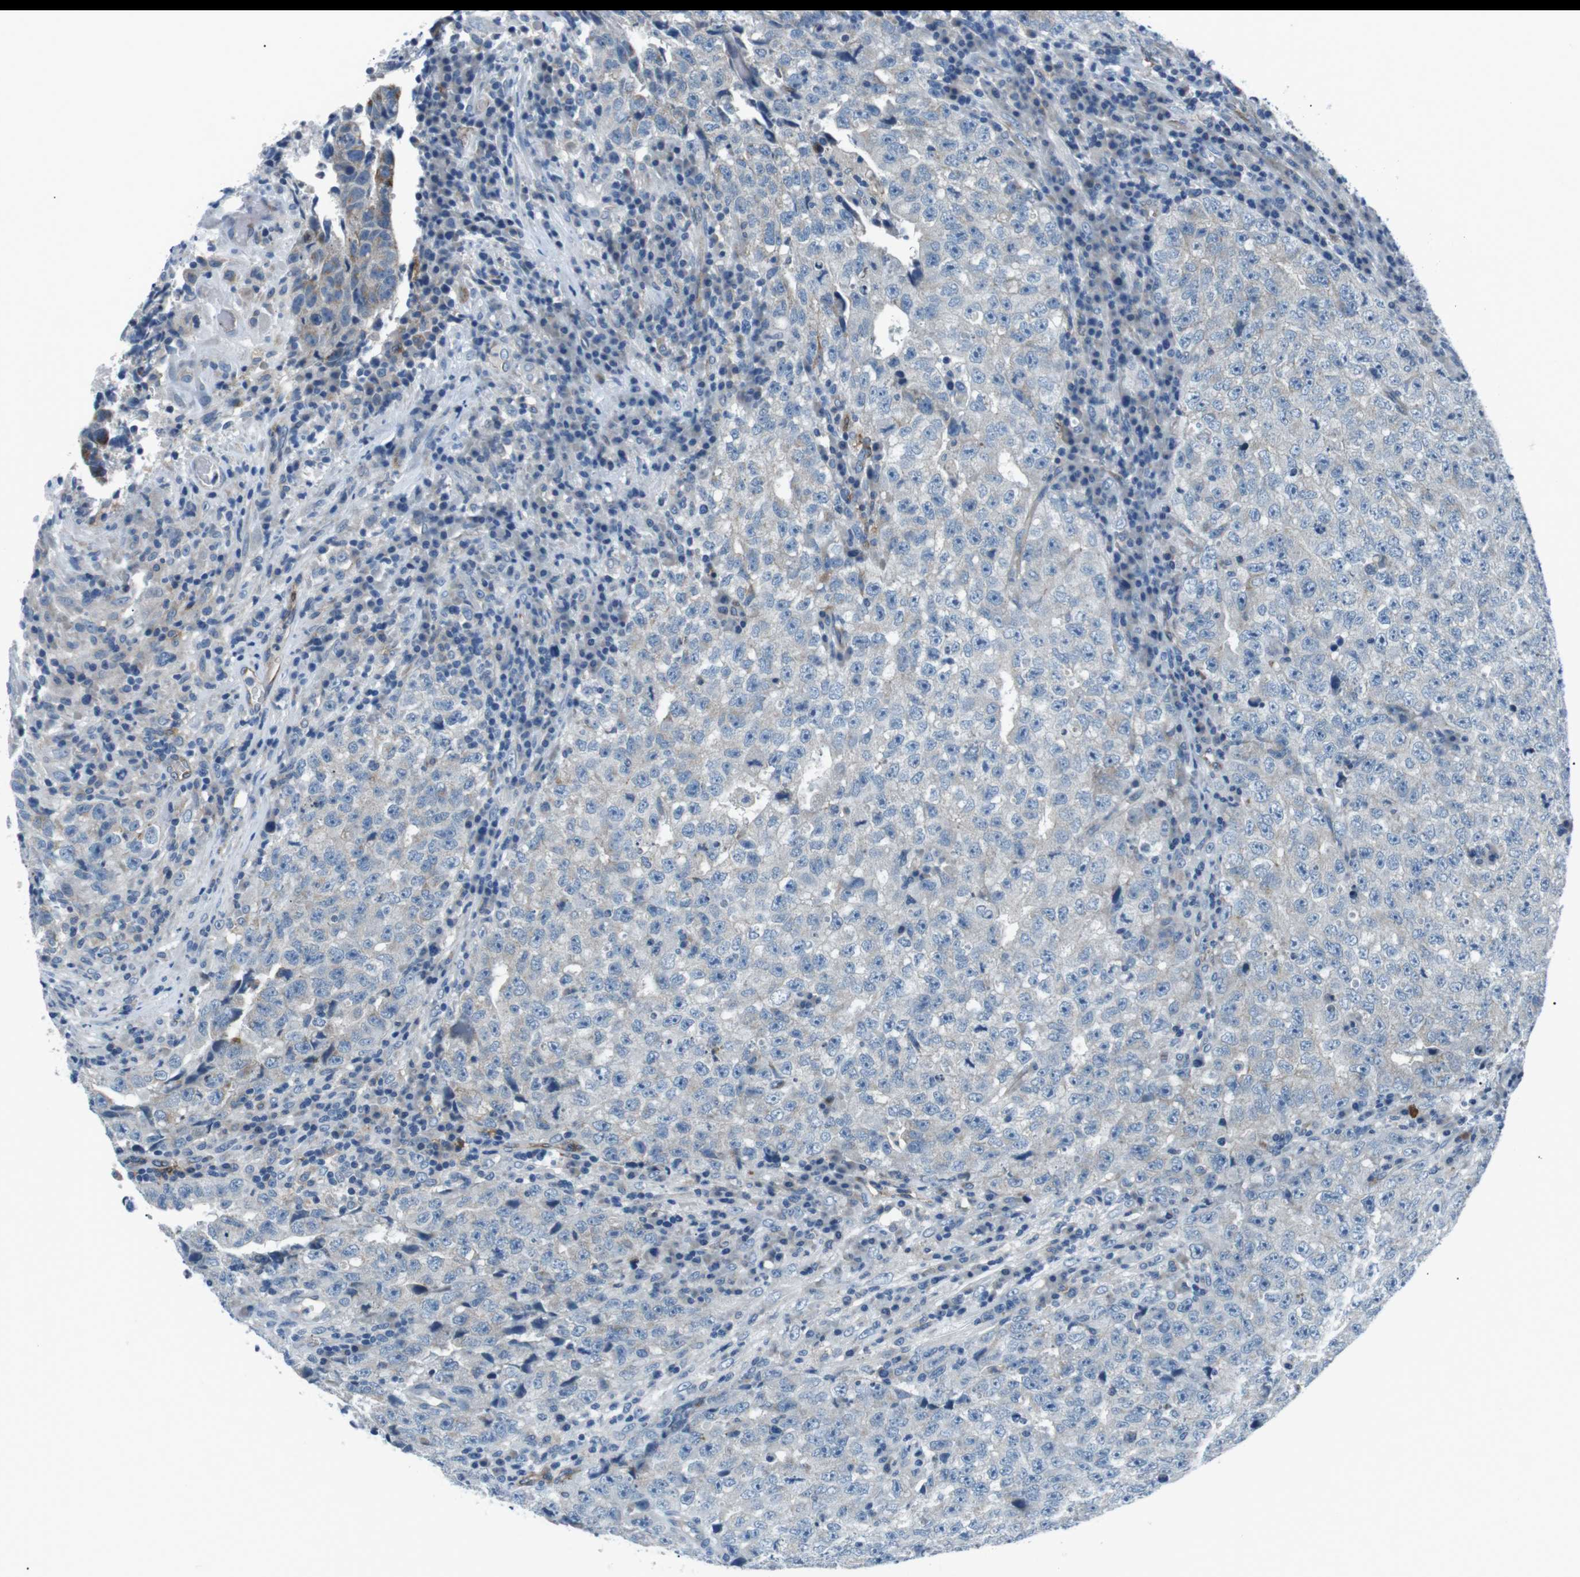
{"staining": {"intensity": "negative", "quantity": "none", "location": "none"}, "tissue": "testis cancer", "cell_type": "Tumor cells", "image_type": "cancer", "snomed": [{"axis": "morphology", "description": "Necrosis, NOS"}, {"axis": "morphology", "description": "Carcinoma, Embryonal, NOS"}, {"axis": "topography", "description": "Testis"}], "caption": "Immunohistochemical staining of human embryonal carcinoma (testis) reveals no significant staining in tumor cells.", "gene": "CSF2RA", "patient": {"sex": "male", "age": 19}}